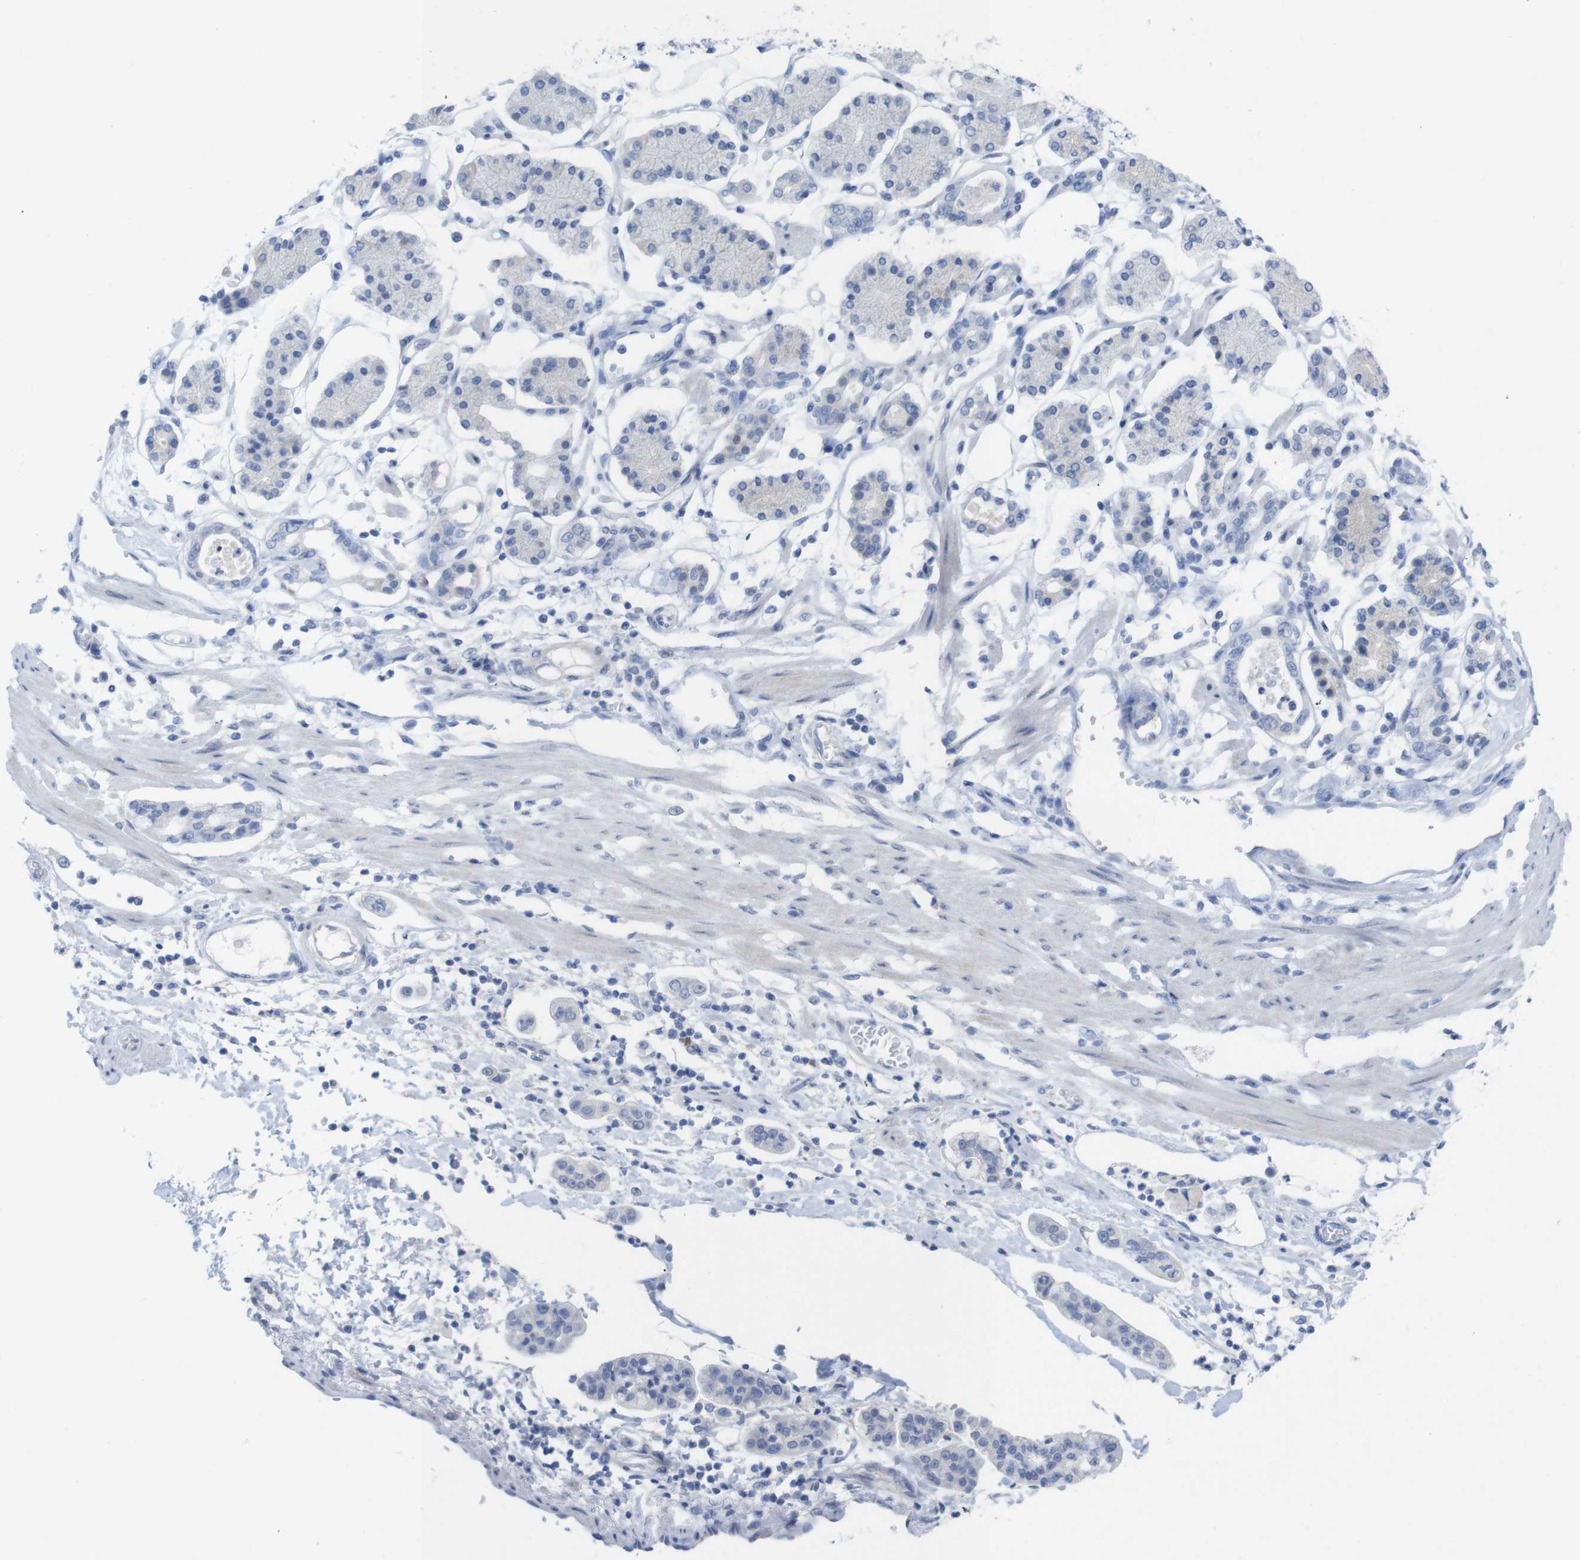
{"staining": {"intensity": "negative", "quantity": "none", "location": "none"}, "tissue": "stomach cancer", "cell_type": "Tumor cells", "image_type": "cancer", "snomed": [{"axis": "morphology", "description": "Adenocarcinoma, NOS"}, {"axis": "topography", "description": "Stomach"}], "caption": "The image shows no staining of tumor cells in stomach cancer.", "gene": "PNMA1", "patient": {"sex": "male", "age": 76}}